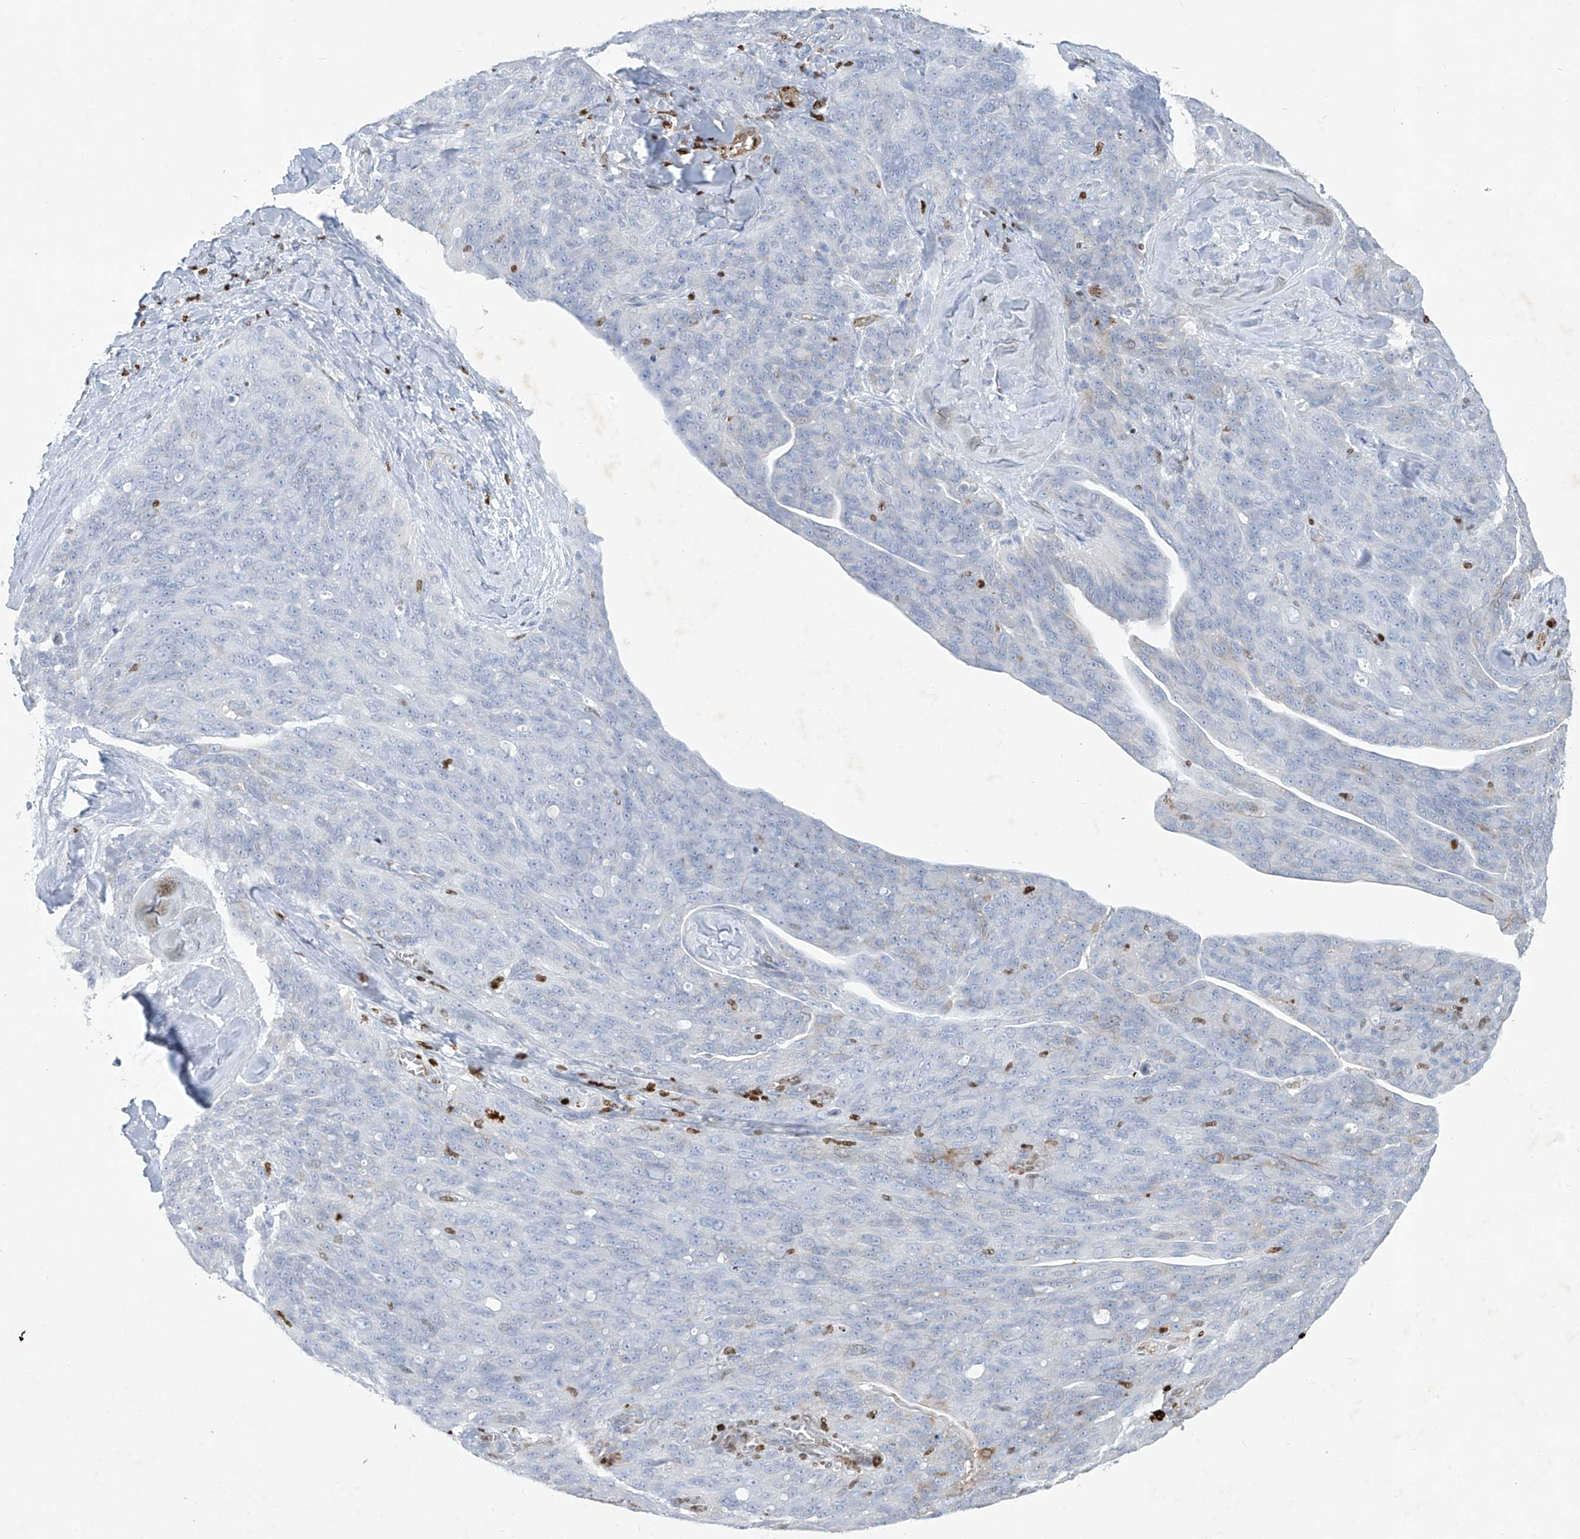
{"staining": {"intensity": "weak", "quantity": "<25%", "location": "cytoplasmic/membranous"}, "tissue": "ovarian cancer", "cell_type": "Tumor cells", "image_type": "cancer", "snomed": [{"axis": "morphology", "description": "Carcinoma, endometroid"}, {"axis": "topography", "description": "Ovary"}], "caption": "There is no significant staining in tumor cells of ovarian endometroid carcinoma.", "gene": "CX3CR1", "patient": {"sex": "female", "age": 60}}